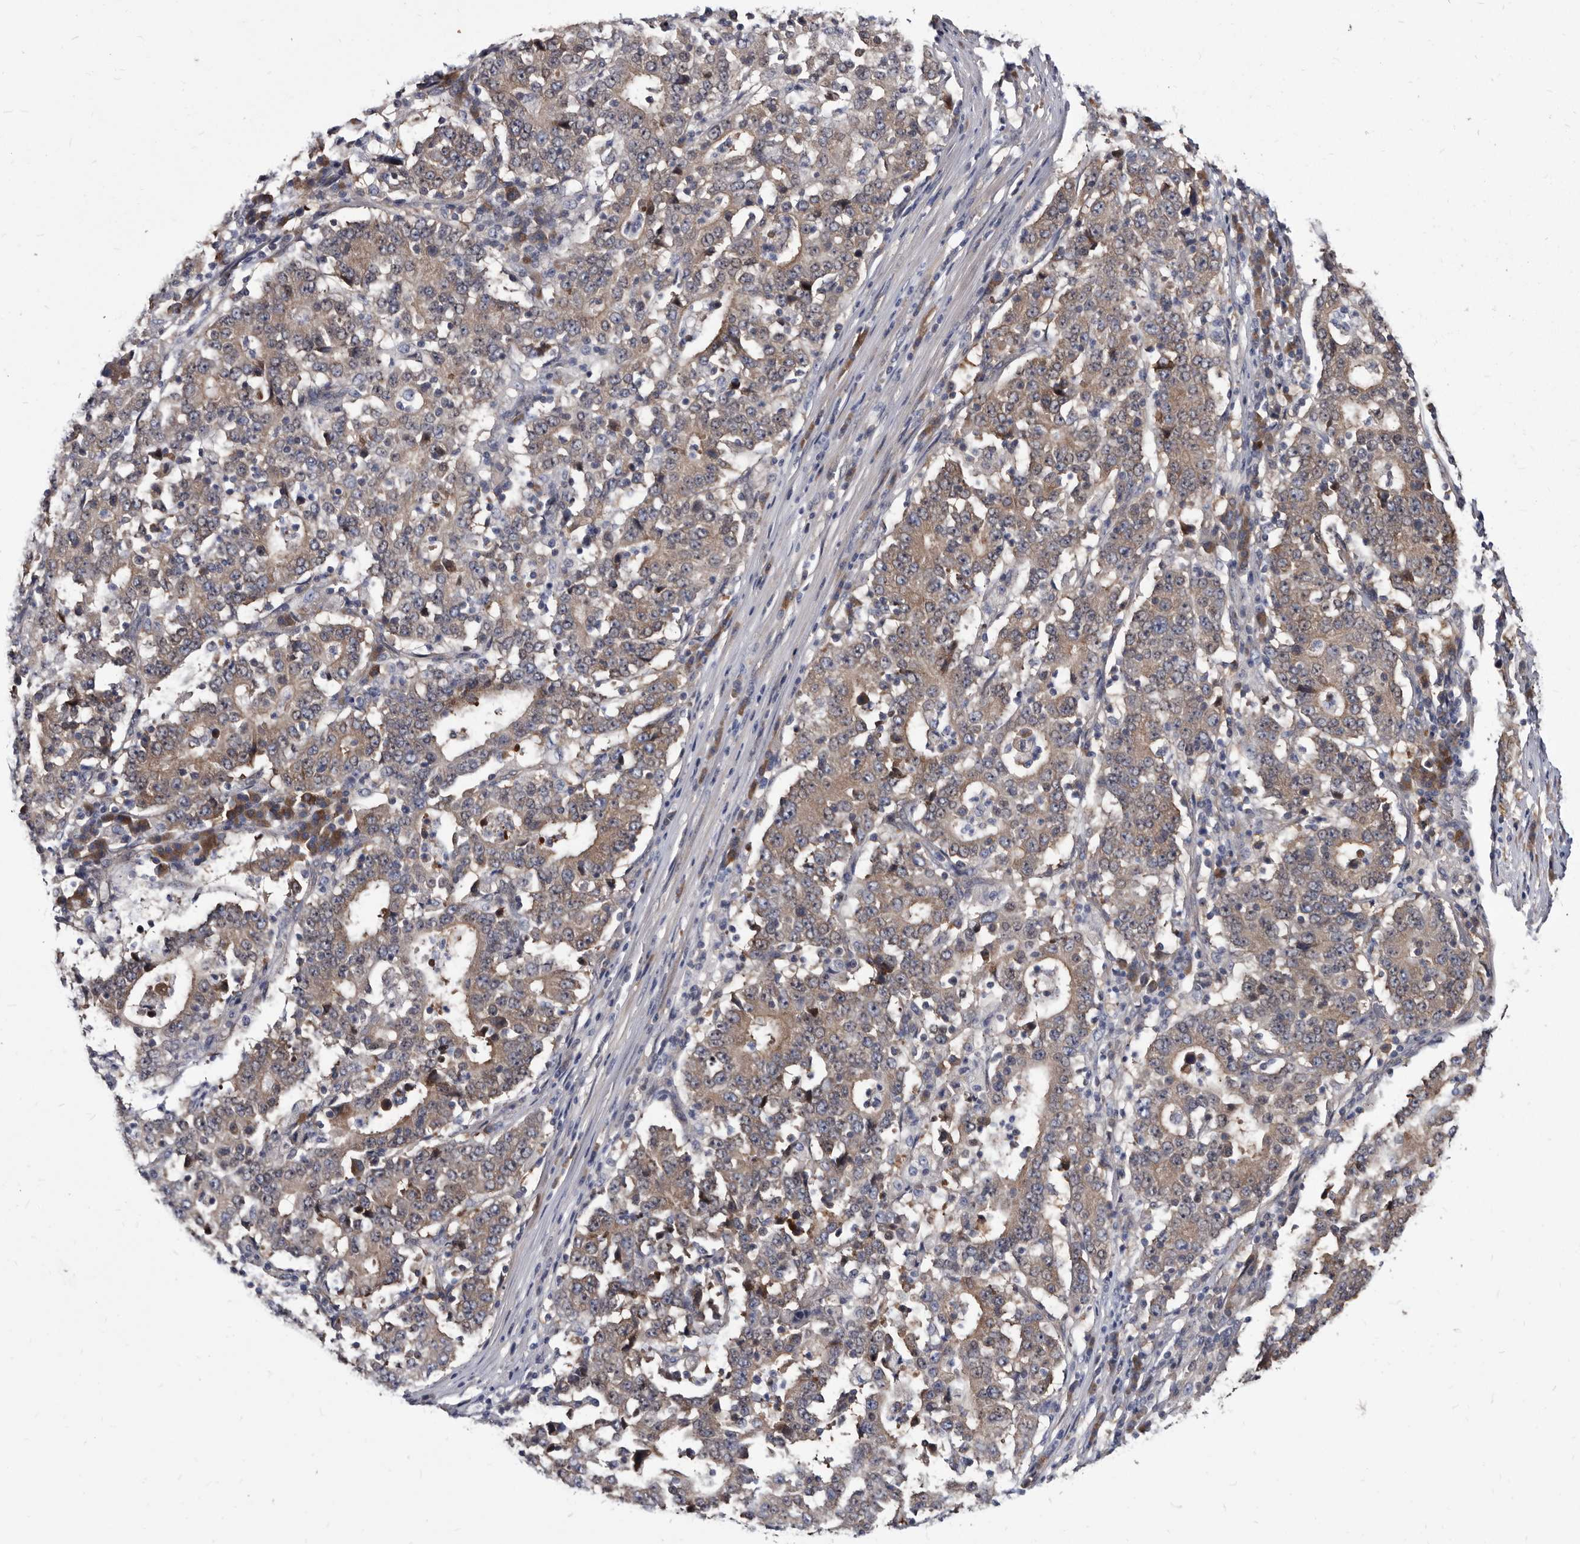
{"staining": {"intensity": "weak", "quantity": ">75%", "location": "cytoplasmic/membranous"}, "tissue": "stomach cancer", "cell_type": "Tumor cells", "image_type": "cancer", "snomed": [{"axis": "morphology", "description": "Adenocarcinoma, NOS"}, {"axis": "topography", "description": "Stomach"}], "caption": "Approximately >75% of tumor cells in adenocarcinoma (stomach) demonstrate weak cytoplasmic/membranous protein positivity as visualized by brown immunohistochemical staining.", "gene": "ABCF2", "patient": {"sex": "male", "age": 59}}